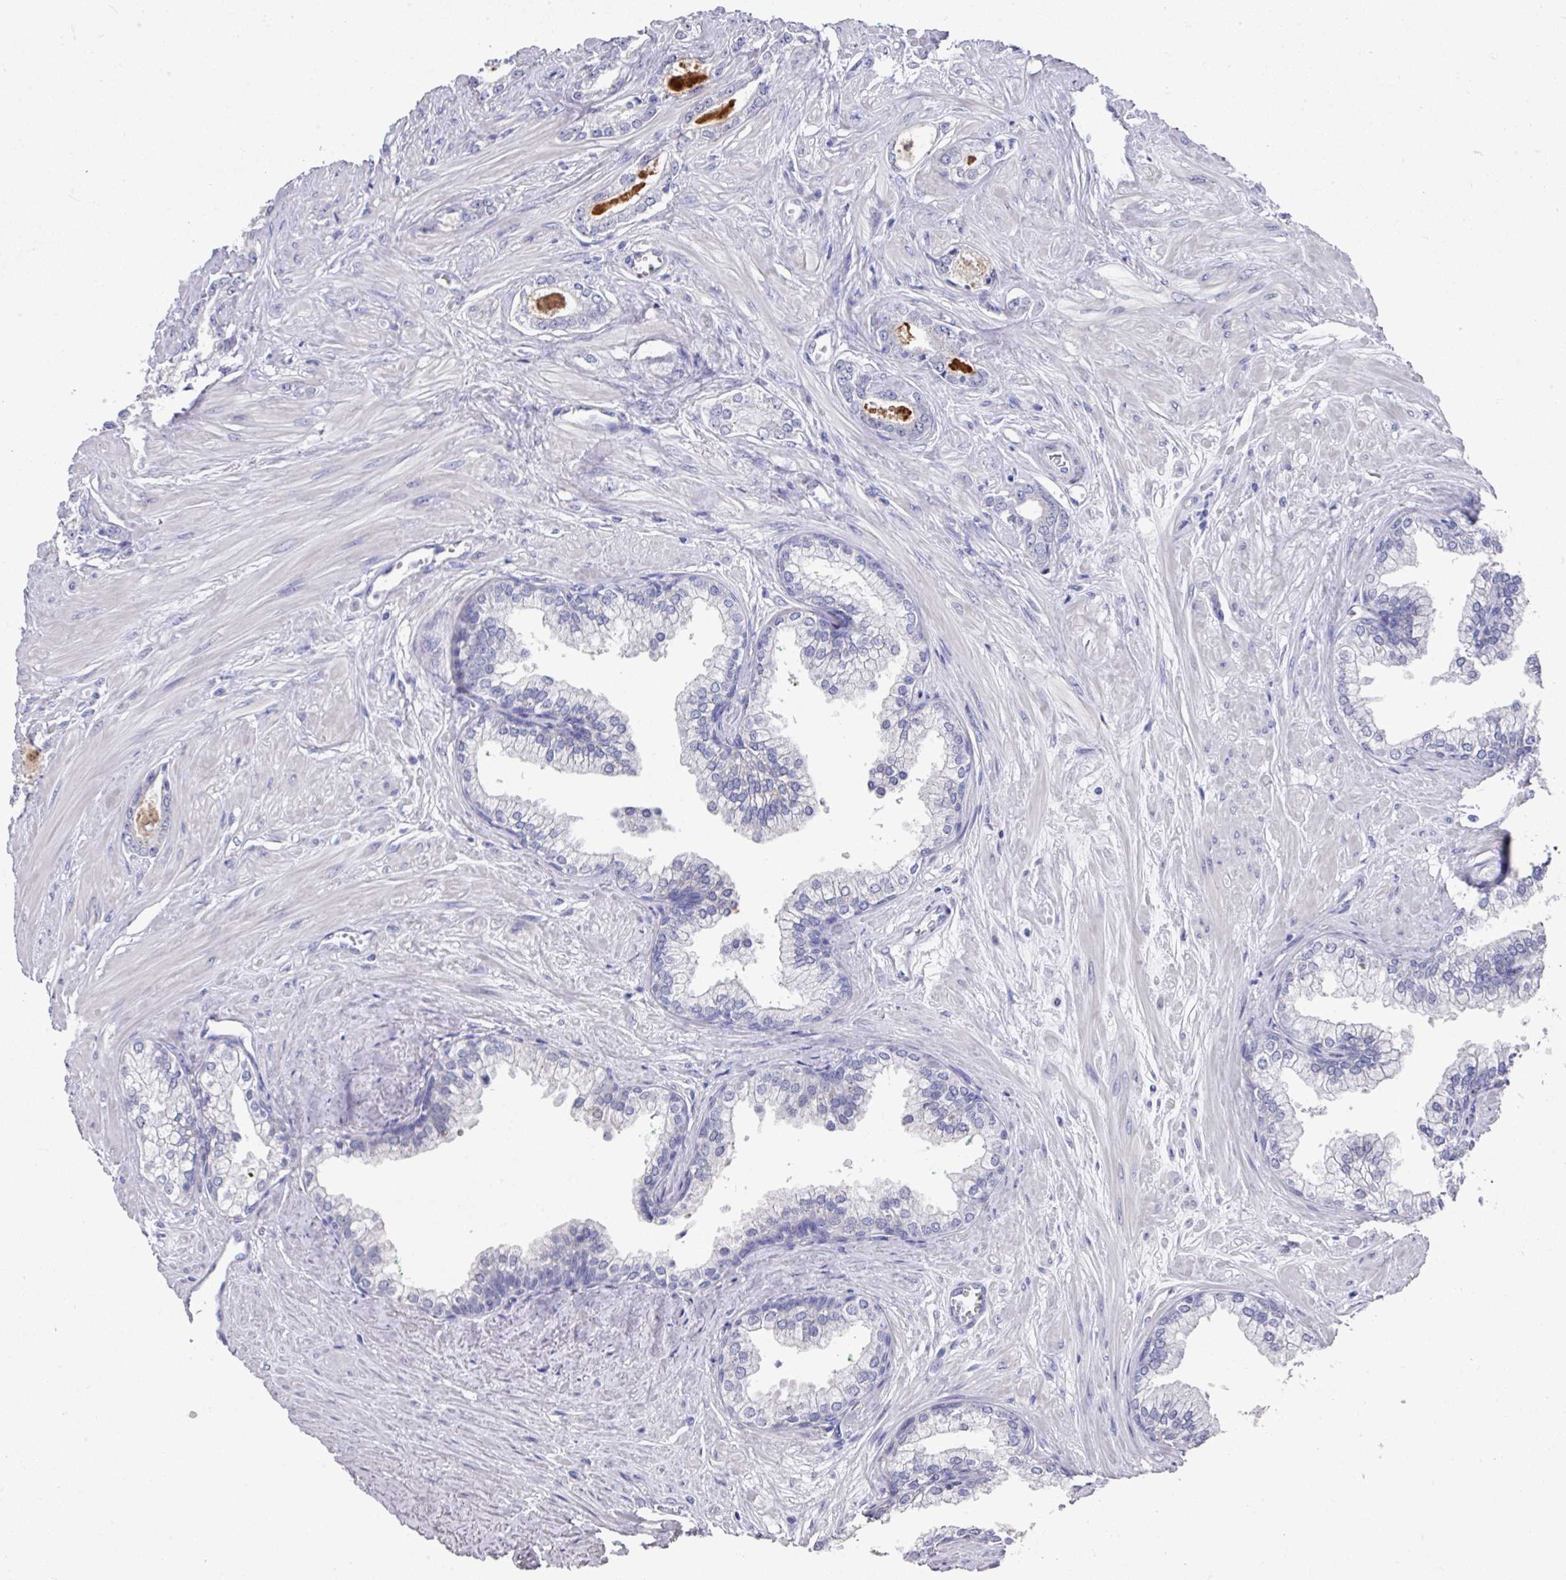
{"staining": {"intensity": "negative", "quantity": "none", "location": "none"}, "tissue": "prostate cancer", "cell_type": "Tumor cells", "image_type": "cancer", "snomed": [{"axis": "morphology", "description": "Adenocarcinoma, Low grade"}, {"axis": "topography", "description": "Prostate"}], "caption": "This is a micrograph of immunohistochemistry (IHC) staining of adenocarcinoma (low-grade) (prostate), which shows no staining in tumor cells.", "gene": "DAZL", "patient": {"sex": "male", "age": 60}}